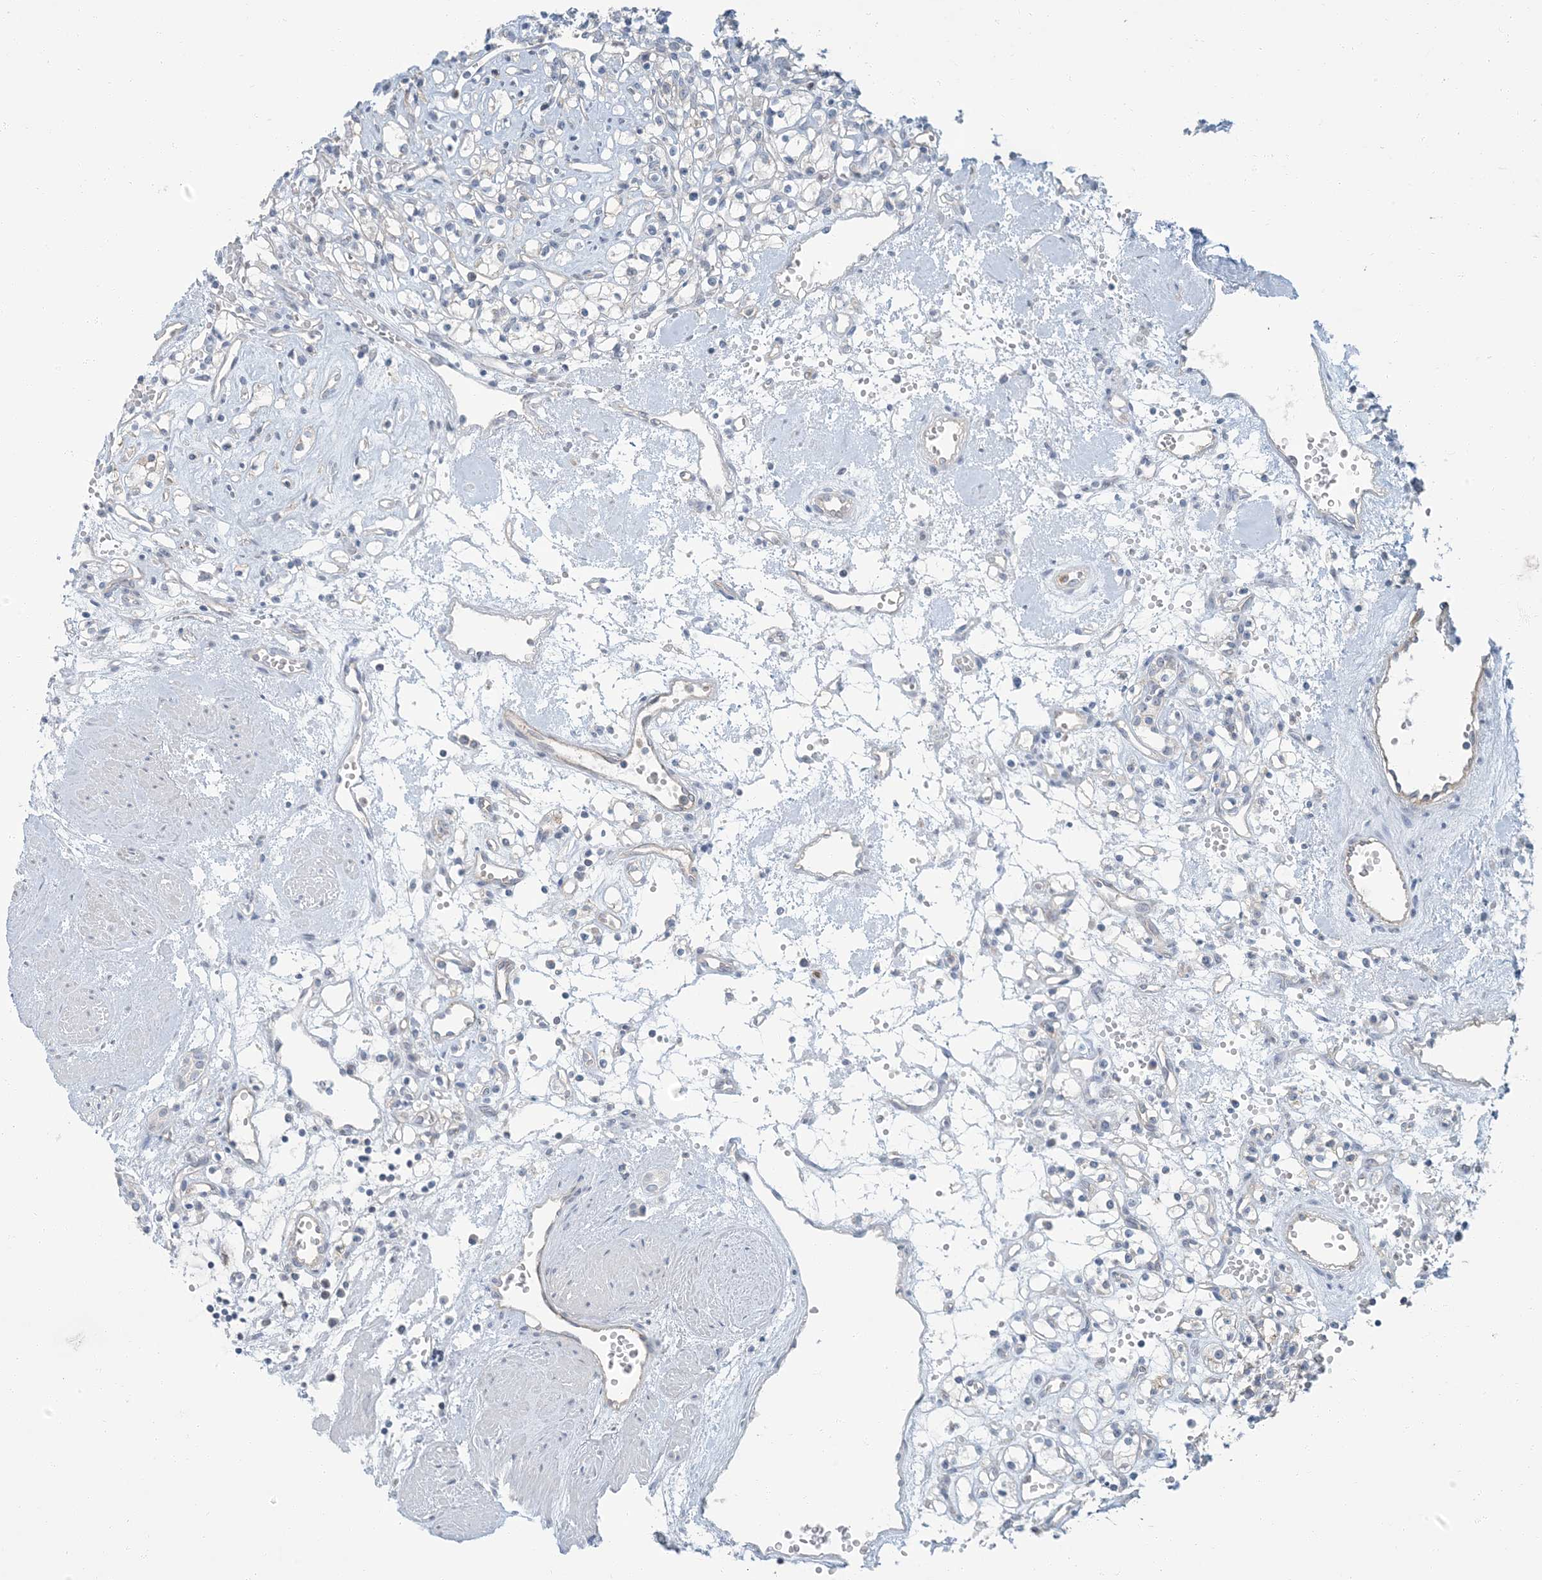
{"staining": {"intensity": "negative", "quantity": "none", "location": "none"}, "tissue": "renal cancer", "cell_type": "Tumor cells", "image_type": "cancer", "snomed": [{"axis": "morphology", "description": "Adenocarcinoma, NOS"}, {"axis": "topography", "description": "Kidney"}], "caption": "This is a image of IHC staining of renal cancer, which shows no expression in tumor cells.", "gene": "EPHA4", "patient": {"sex": "female", "age": 59}}